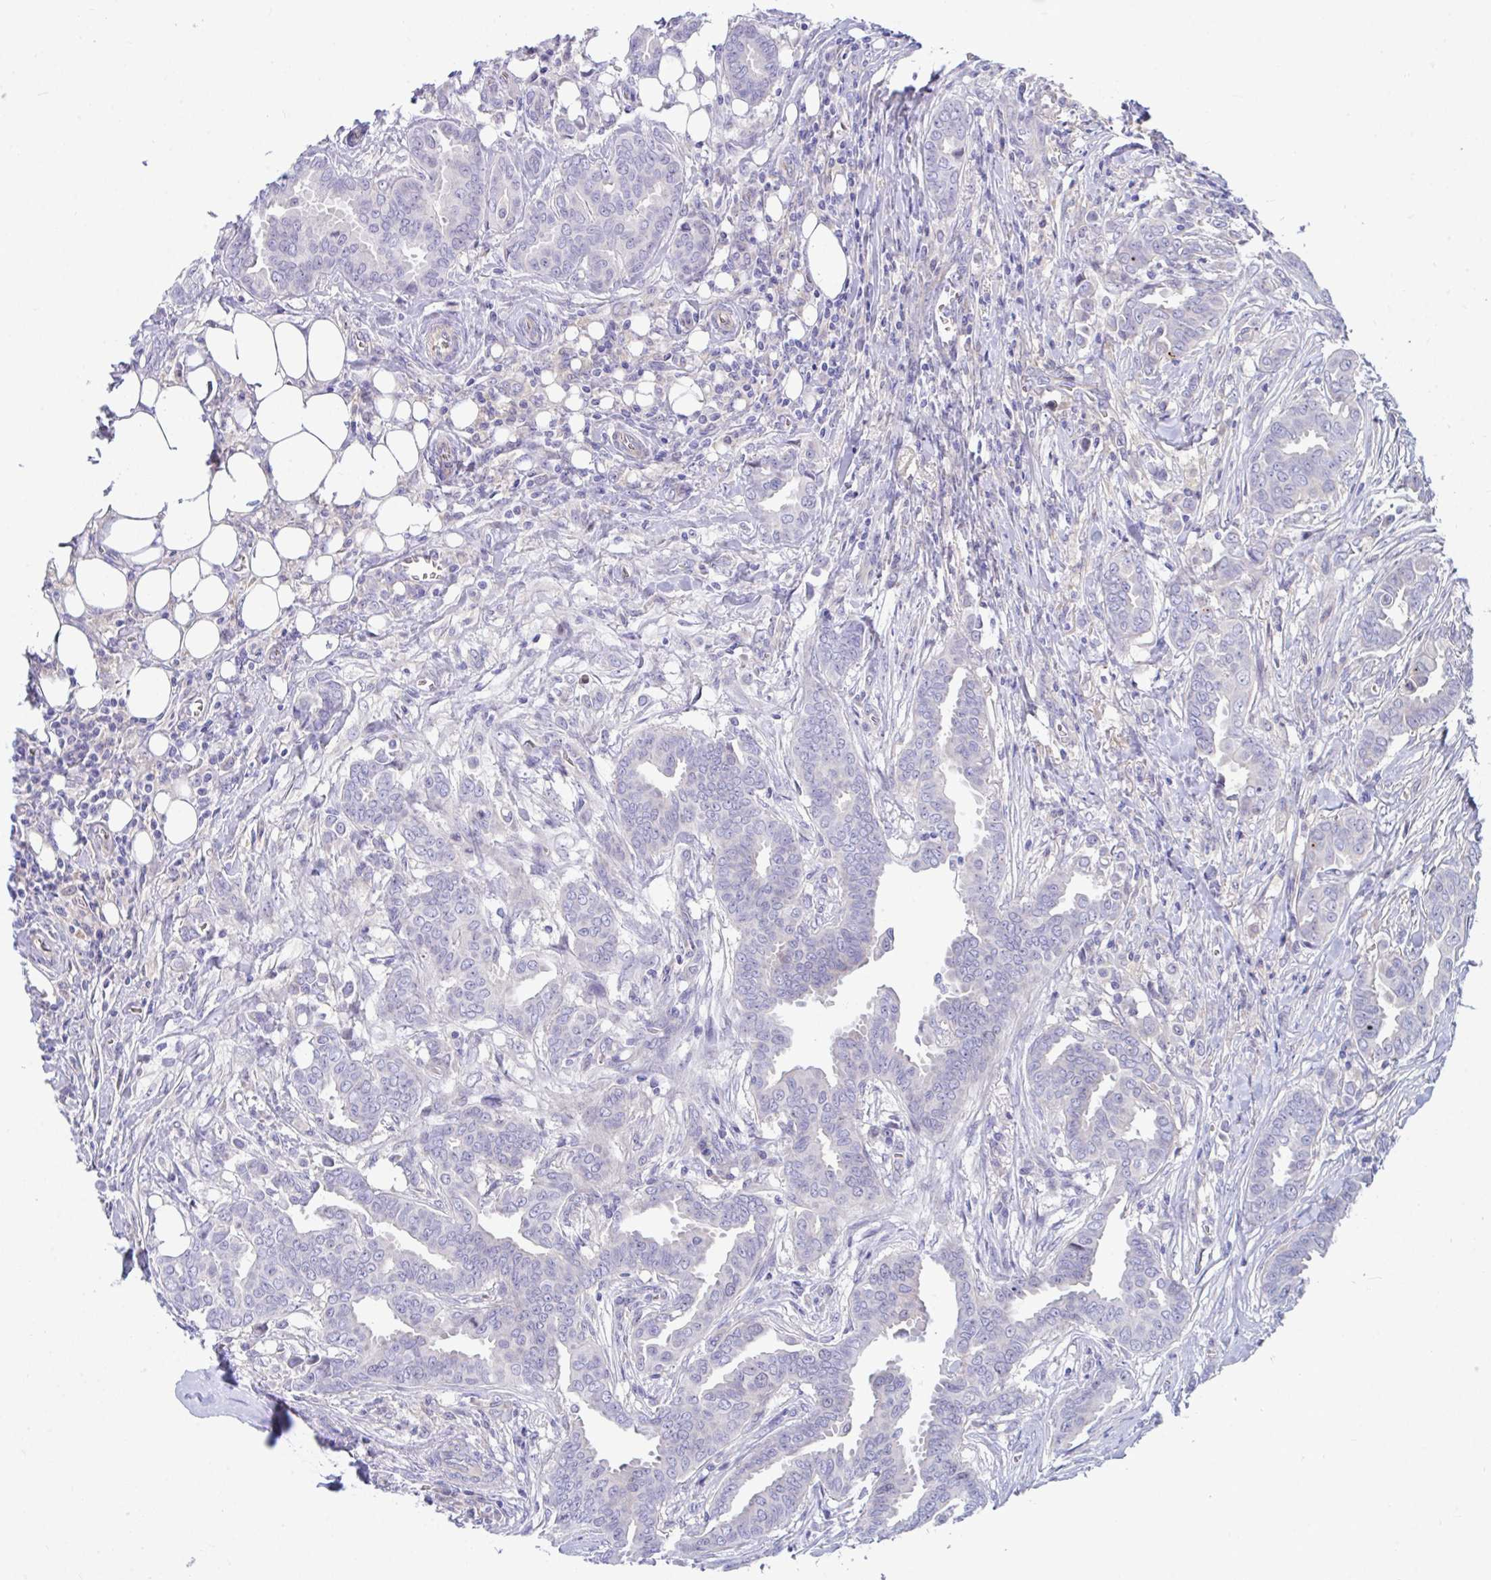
{"staining": {"intensity": "negative", "quantity": "none", "location": "none"}, "tissue": "breast cancer", "cell_type": "Tumor cells", "image_type": "cancer", "snomed": [{"axis": "morphology", "description": "Duct carcinoma"}, {"axis": "topography", "description": "Breast"}], "caption": "IHC photomicrograph of neoplastic tissue: breast intraductal carcinoma stained with DAB (3,3'-diaminobenzidine) reveals no significant protein staining in tumor cells.", "gene": "CENPQ", "patient": {"sex": "female", "age": 45}}